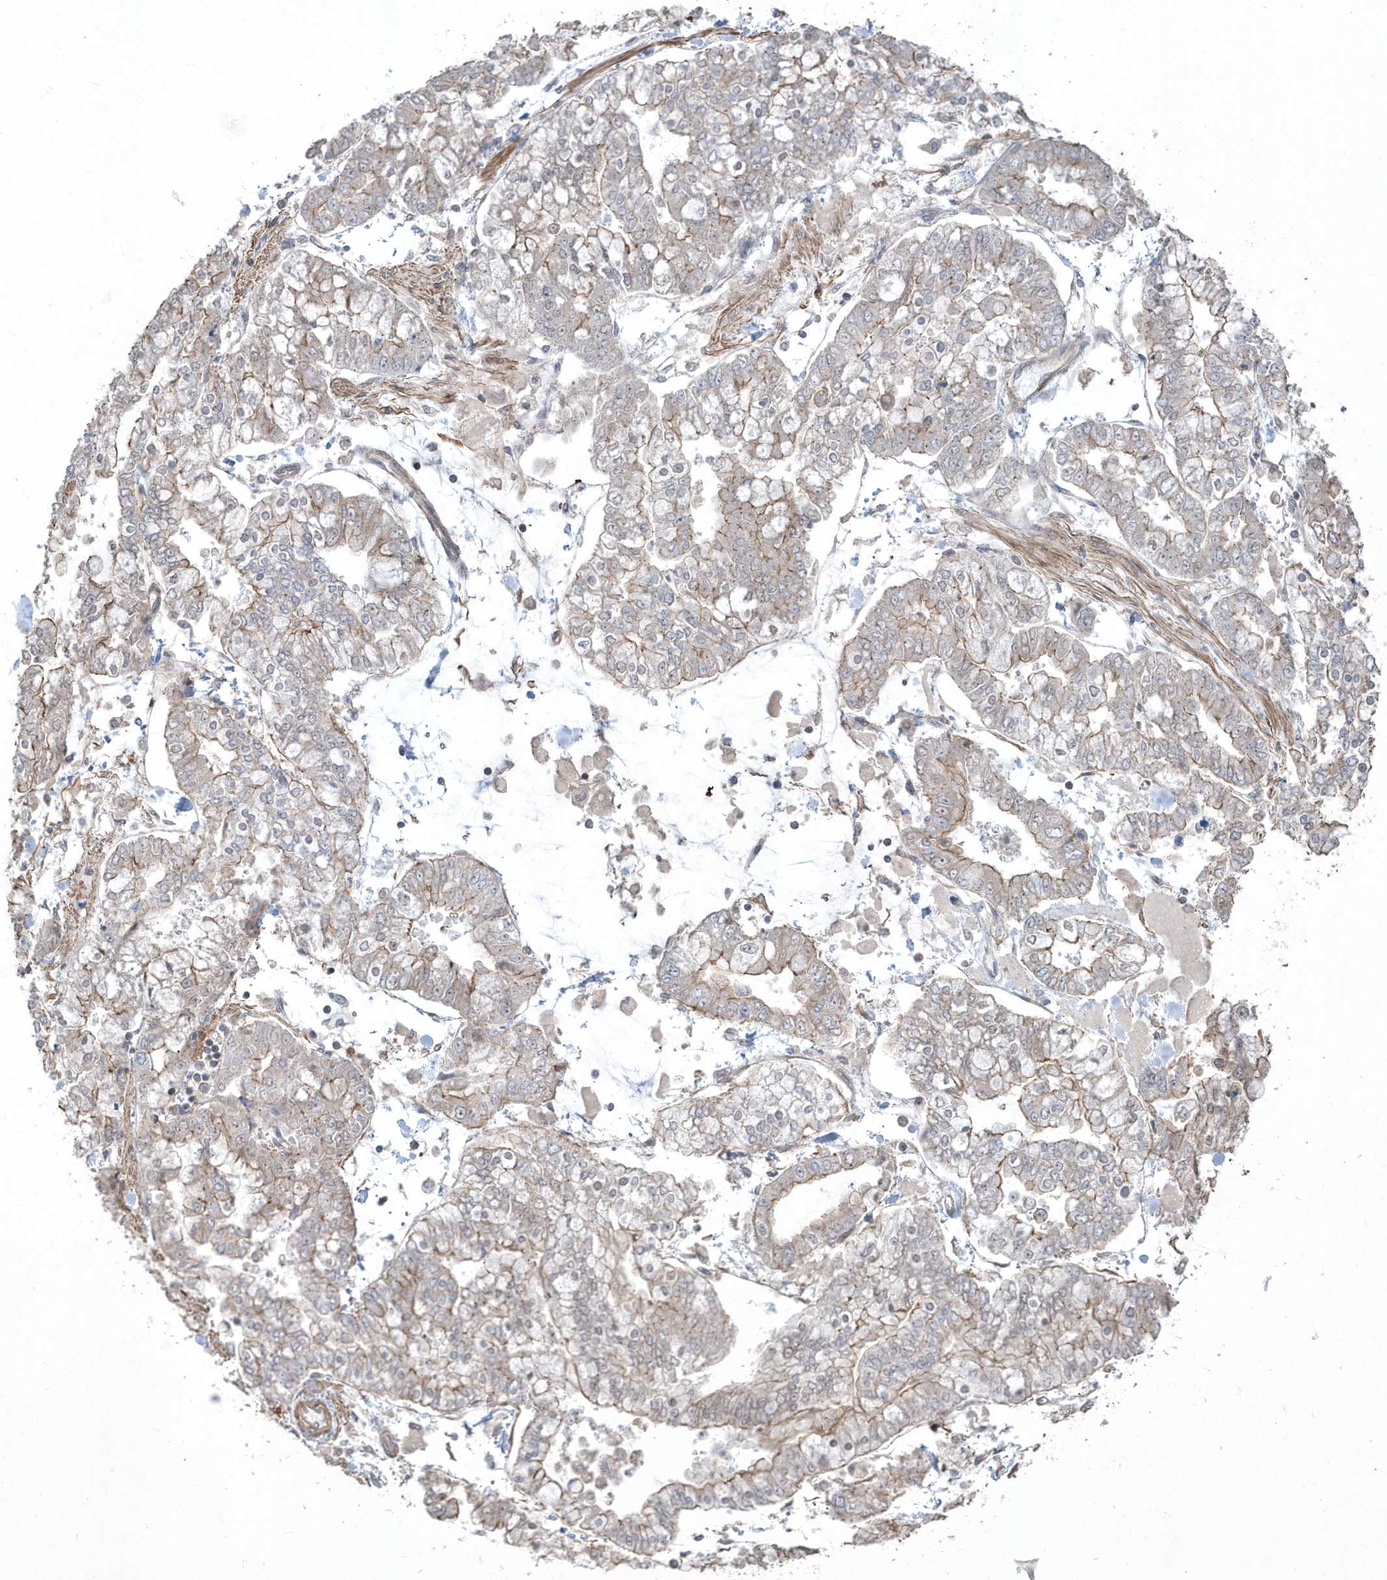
{"staining": {"intensity": "weak", "quantity": "<25%", "location": "cytoplasmic/membranous"}, "tissue": "stomach cancer", "cell_type": "Tumor cells", "image_type": "cancer", "snomed": [{"axis": "morphology", "description": "Normal tissue, NOS"}, {"axis": "morphology", "description": "Adenocarcinoma, NOS"}, {"axis": "topography", "description": "Stomach, upper"}, {"axis": "topography", "description": "Stomach"}], "caption": "Immunohistochemical staining of human stomach cancer demonstrates no significant staining in tumor cells.", "gene": "ARMC8", "patient": {"sex": "male", "age": 76}}